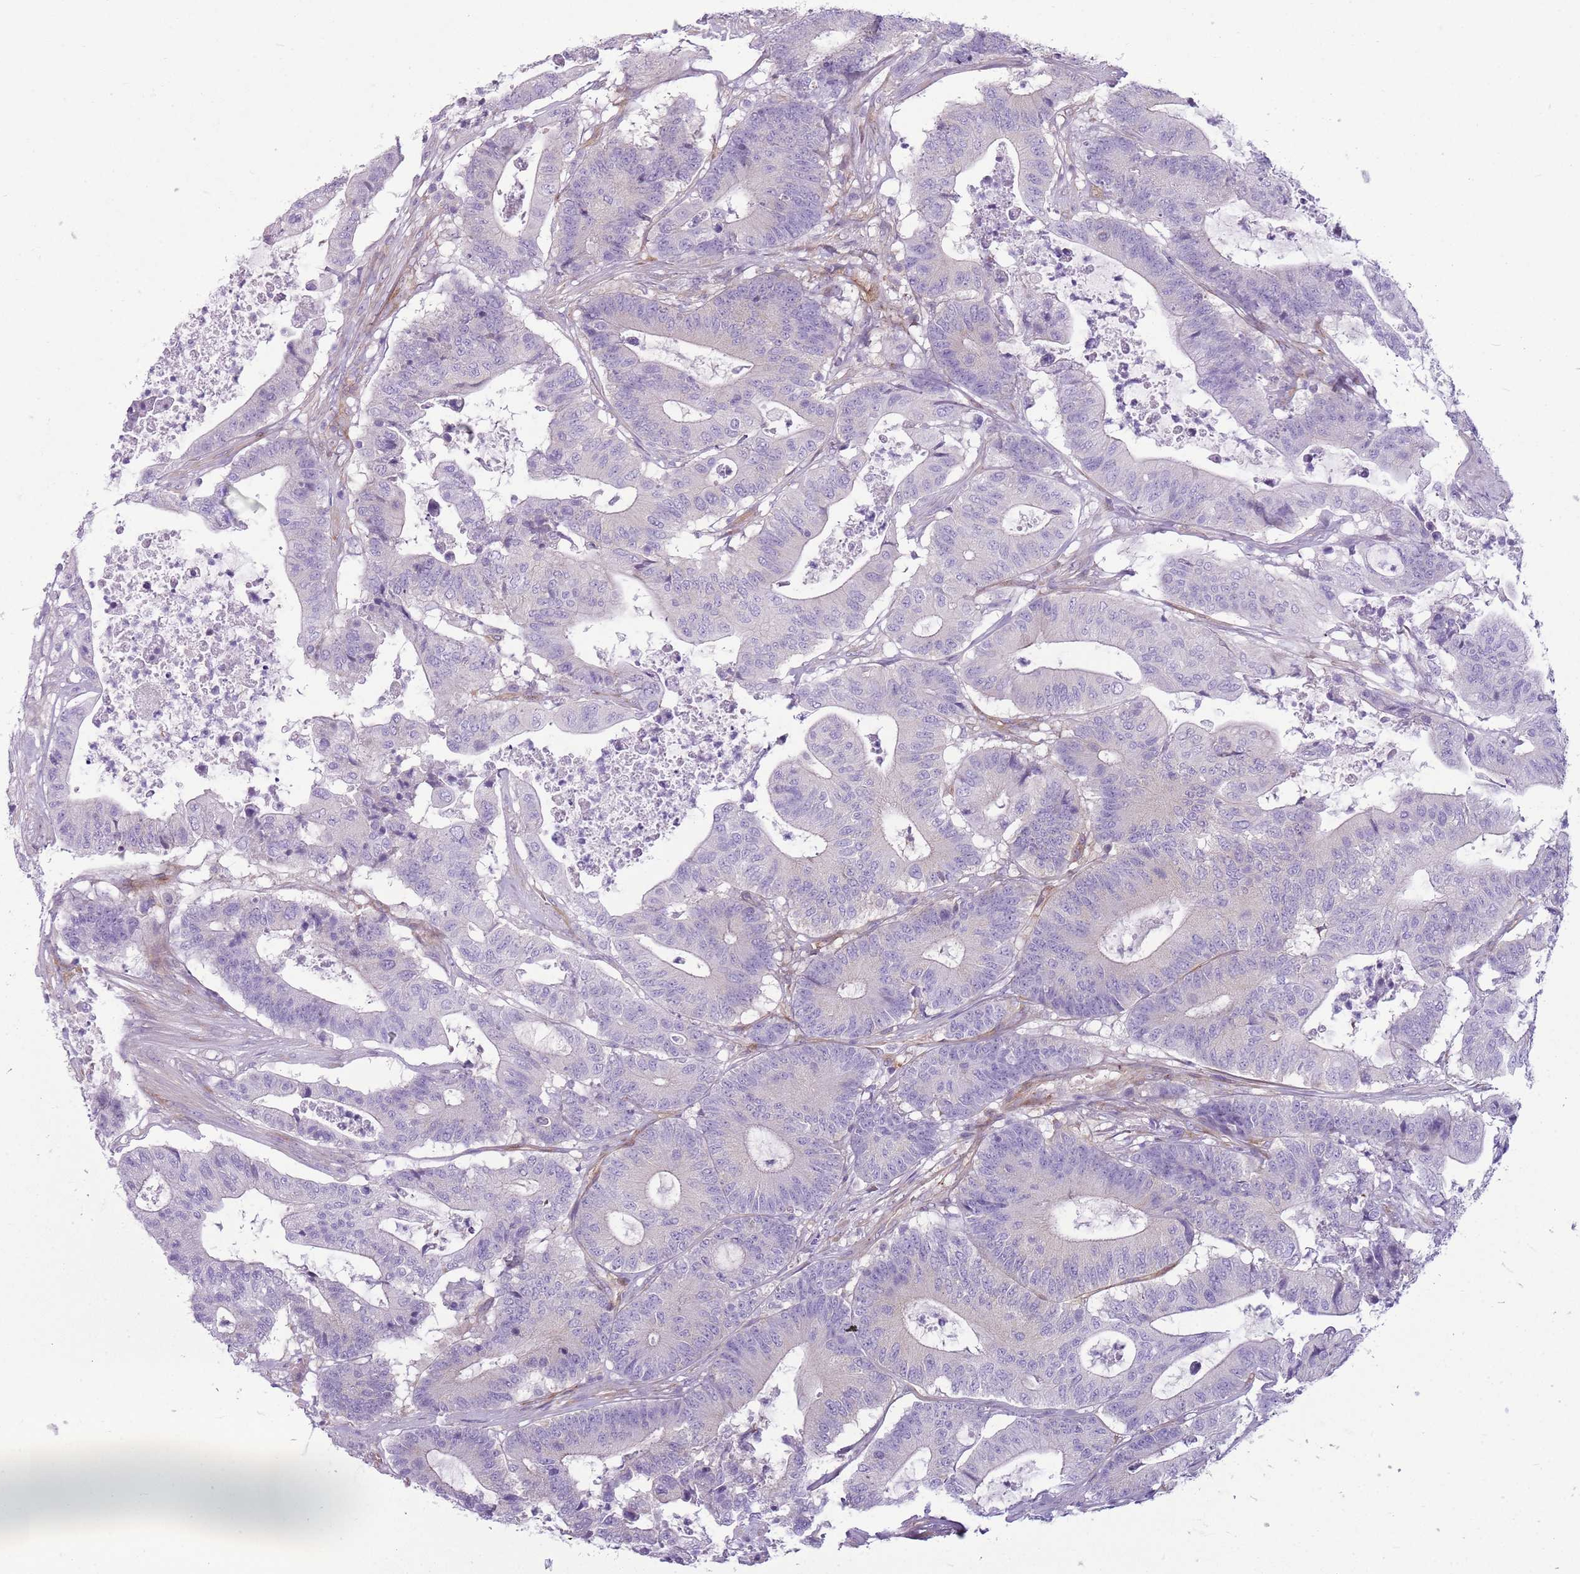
{"staining": {"intensity": "negative", "quantity": "none", "location": "none"}, "tissue": "colorectal cancer", "cell_type": "Tumor cells", "image_type": "cancer", "snomed": [{"axis": "morphology", "description": "Adenocarcinoma, NOS"}, {"axis": "topography", "description": "Colon"}], "caption": "DAB (3,3'-diaminobenzidine) immunohistochemical staining of colorectal adenocarcinoma demonstrates no significant expression in tumor cells.", "gene": "SNX1", "patient": {"sex": "female", "age": 84}}